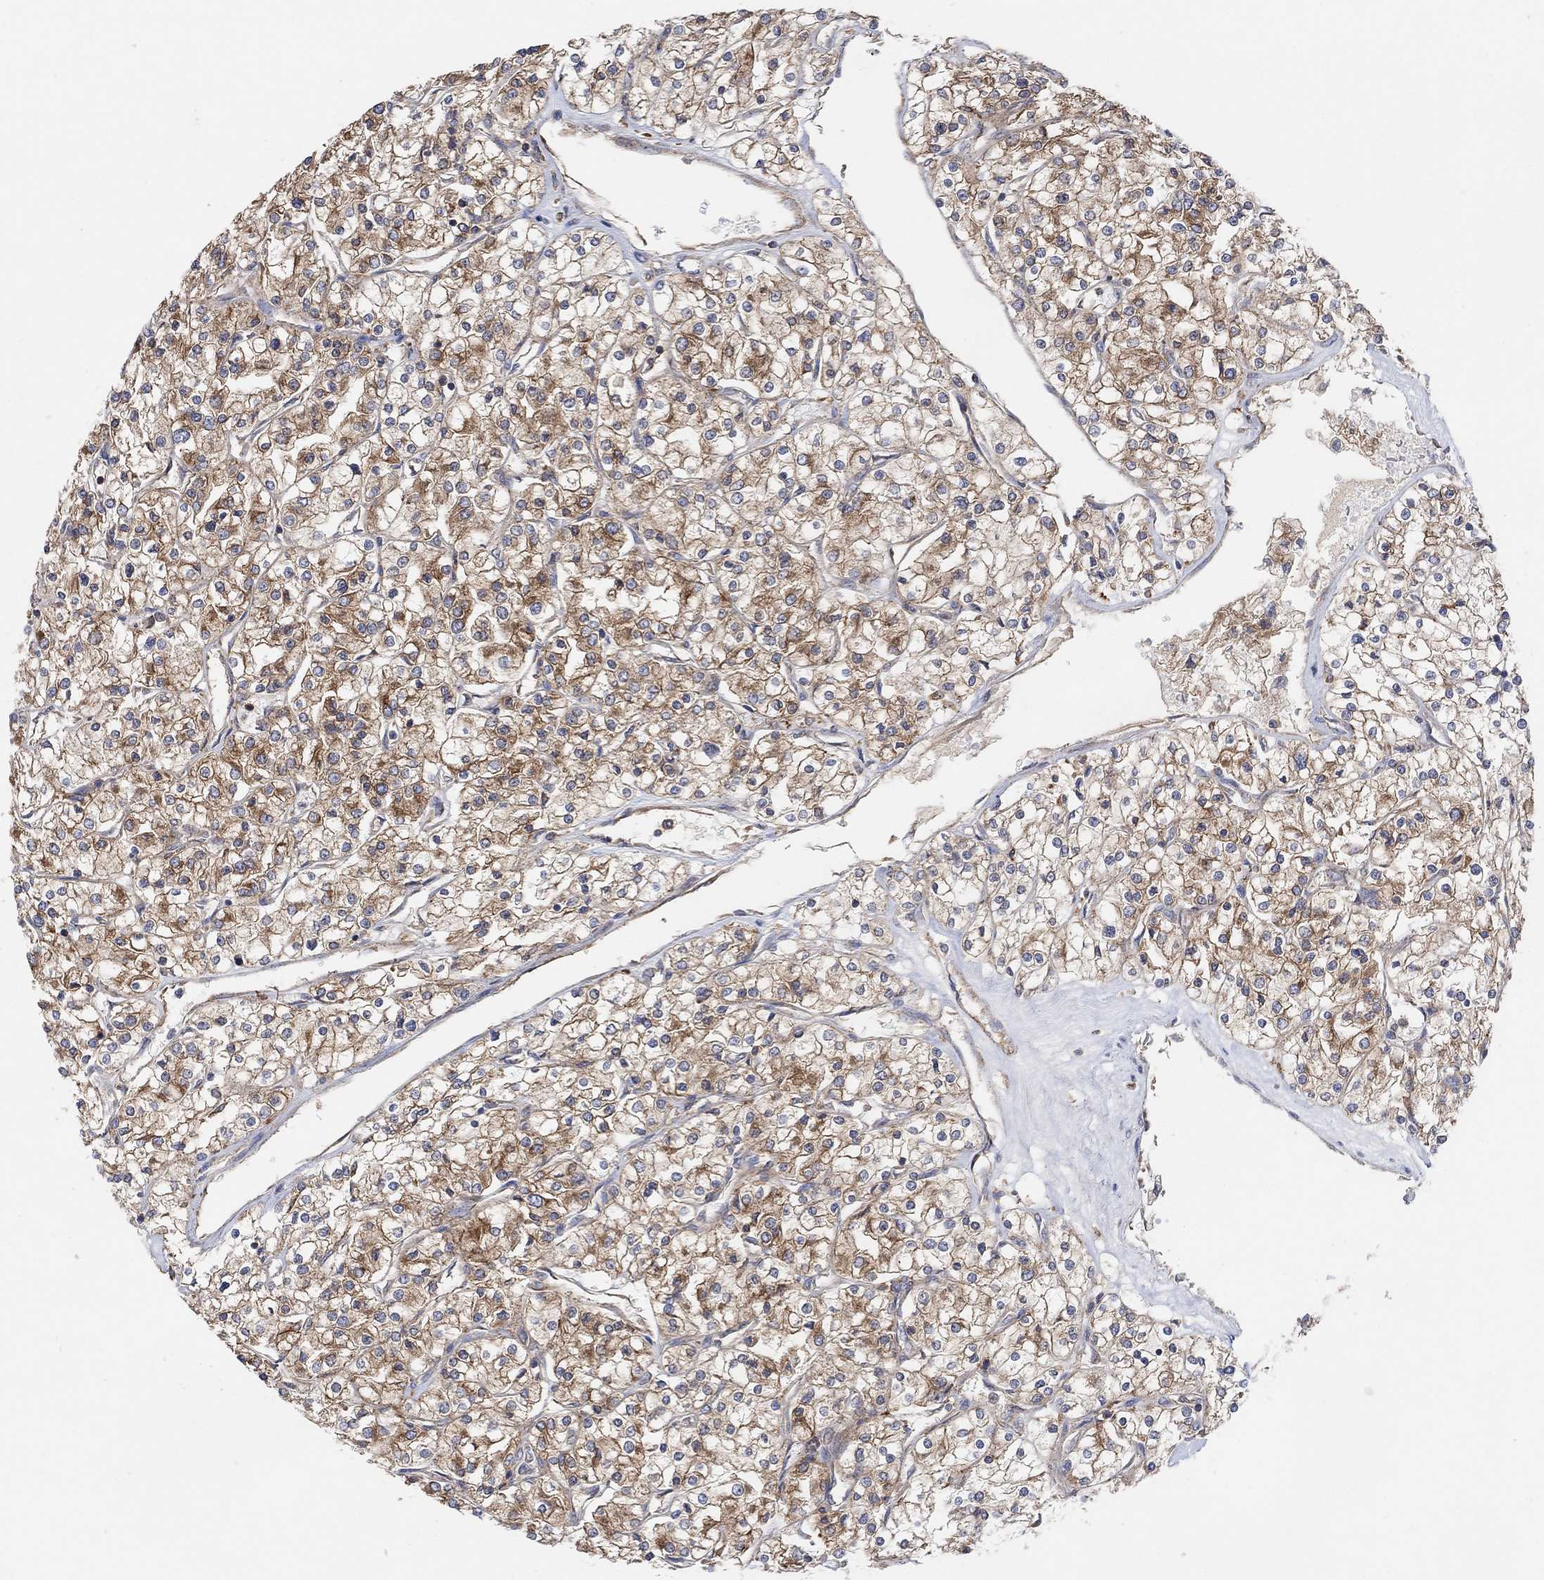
{"staining": {"intensity": "moderate", "quantity": "25%-75%", "location": "cytoplasmic/membranous"}, "tissue": "renal cancer", "cell_type": "Tumor cells", "image_type": "cancer", "snomed": [{"axis": "morphology", "description": "Adenocarcinoma, NOS"}, {"axis": "topography", "description": "Kidney"}], "caption": "Renal cancer (adenocarcinoma) stained with a protein marker exhibits moderate staining in tumor cells.", "gene": "BLOC1S3", "patient": {"sex": "male", "age": 80}}